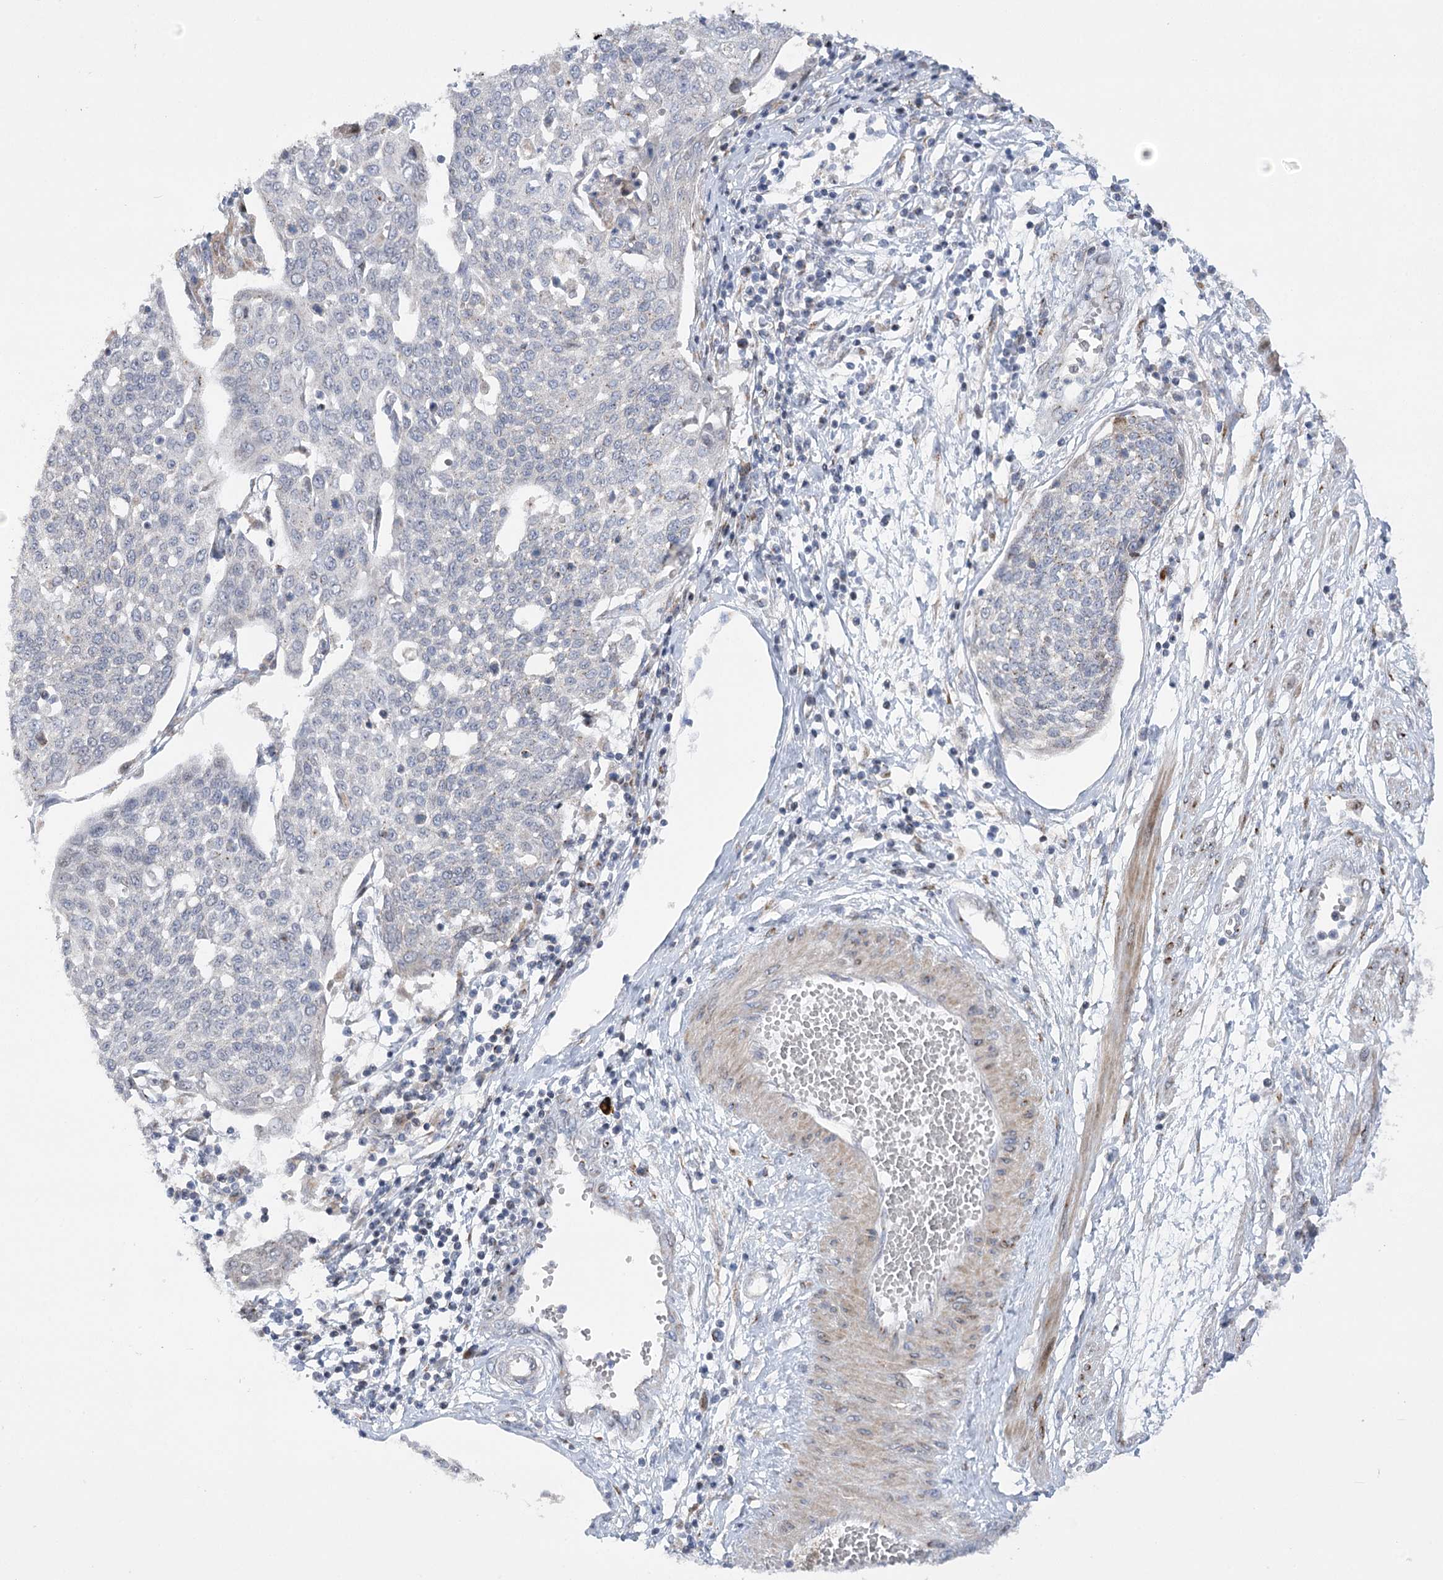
{"staining": {"intensity": "negative", "quantity": "none", "location": "none"}, "tissue": "cervical cancer", "cell_type": "Tumor cells", "image_type": "cancer", "snomed": [{"axis": "morphology", "description": "Squamous cell carcinoma, NOS"}, {"axis": "topography", "description": "Cervix"}], "caption": "DAB (3,3'-diaminobenzidine) immunohistochemical staining of human cervical squamous cell carcinoma shows no significant positivity in tumor cells. (DAB (3,3'-diaminobenzidine) immunohistochemistry (IHC) with hematoxylin counter stain).", "gene": "NME7", "patient": {"sex": "female", "age": 34}}